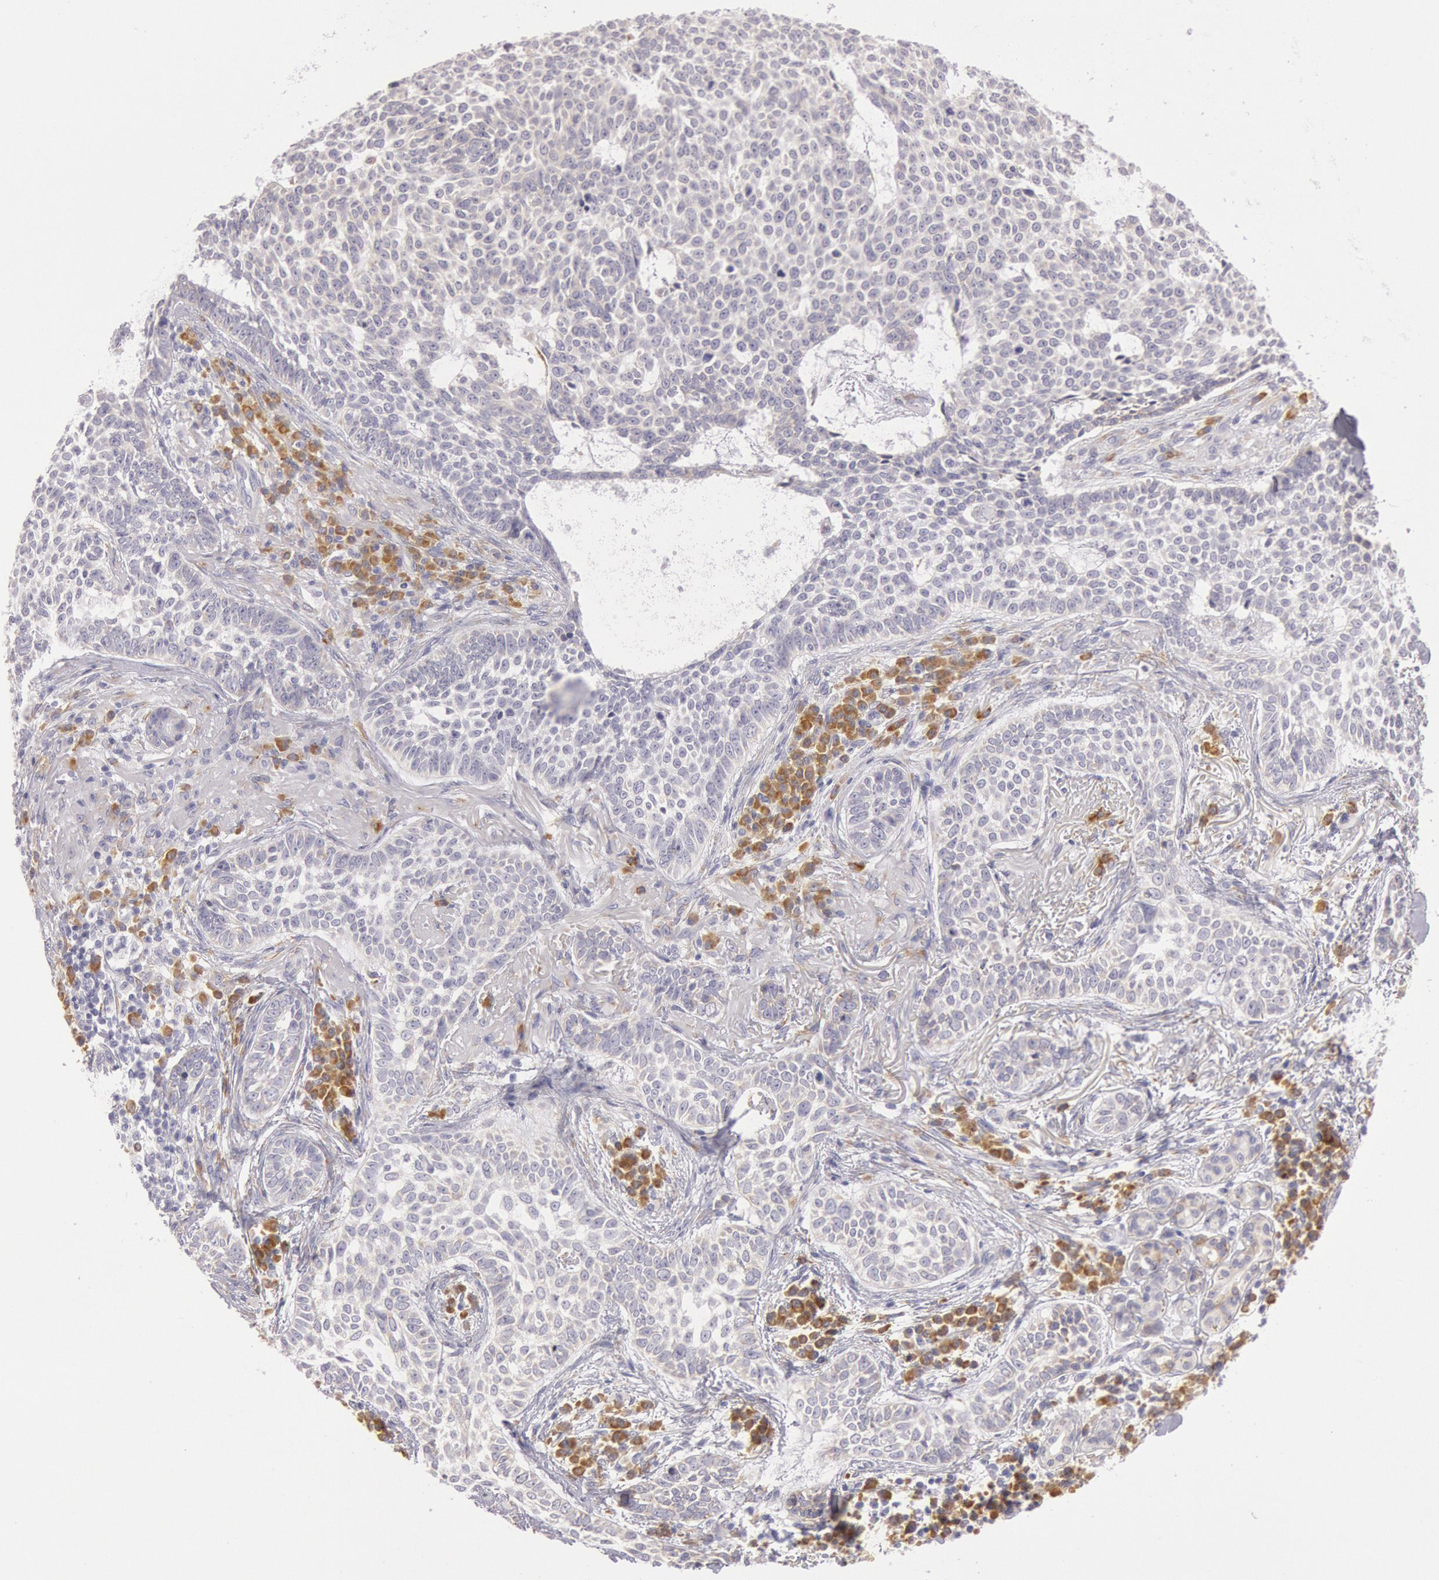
{"staining": {"intensity": "weak", "quantity": ">75%", "location": "nuclear"}, "tissue": "skin cancer", "cell_type": "Tumor cells", "image_type": "cancer", "snomed": [{"axis": "morphology", "description": "Basal cell carcinoma"}, {"axis": "topography", "description": "Skin"}], "caption": "Protein expression analysis of basal cell carcinoma (skin) shows weak nuclear positivity in approximately >75% of tumor cells. (DAB (3,3'-diaminobenzidine) IHC, brown staining for protein, blue staining for nuclei).", "gene": "CIDEB", "patient": {"sex": "female", "age": 89}}